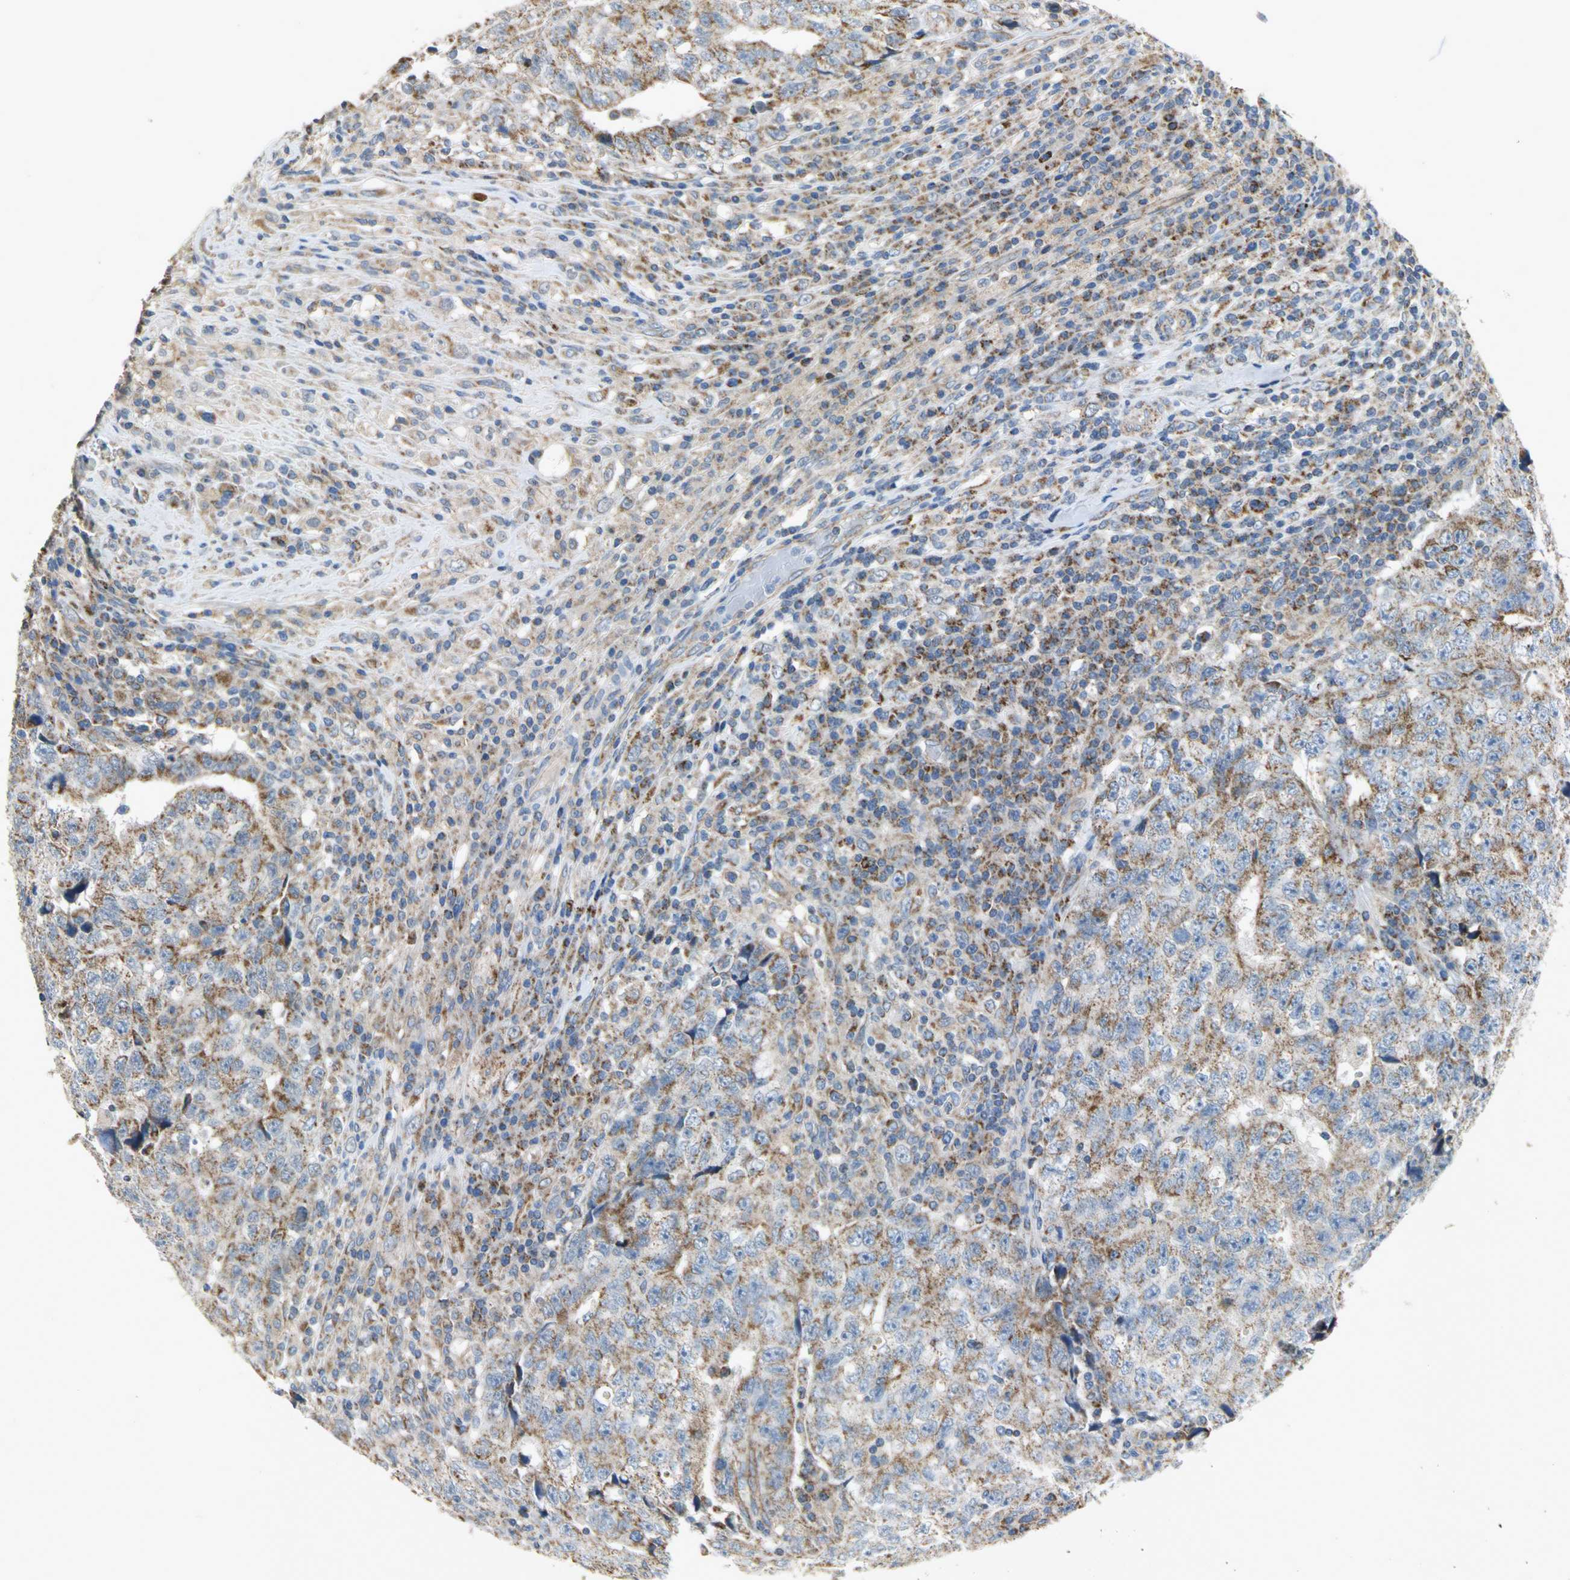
{"staining": {"intensity": "moderate", "quantity": ">75%", "location": "cytoplasmic/membranous"}, "tissue": "testis cancer", "cell_type": "Tumor cells", "image_type": "cancer", "snomed": [{"axis": "morphology", "description": "Necrosis, NOS"}, {"axis": "morphology", "description": "Carcinoma, Embryonal, NOS"}, {"axis": "topography", "description": "Testis"}], "caption": "IHC staining of testis cancer, which exhibits medium levels of moderate cytoplasmic/membranous staining in approximately >75% of tumor cells indicating moderate cytoplasmic/membranous protein expression. The staining was performed using DAB (3,3'-diaminobenzidine) (brown) for protein detection and nuclei were counterstained in hematoxylin (blue).", "gene": "NDUFB5", "patient": {"sex": "male", "age": 19}}